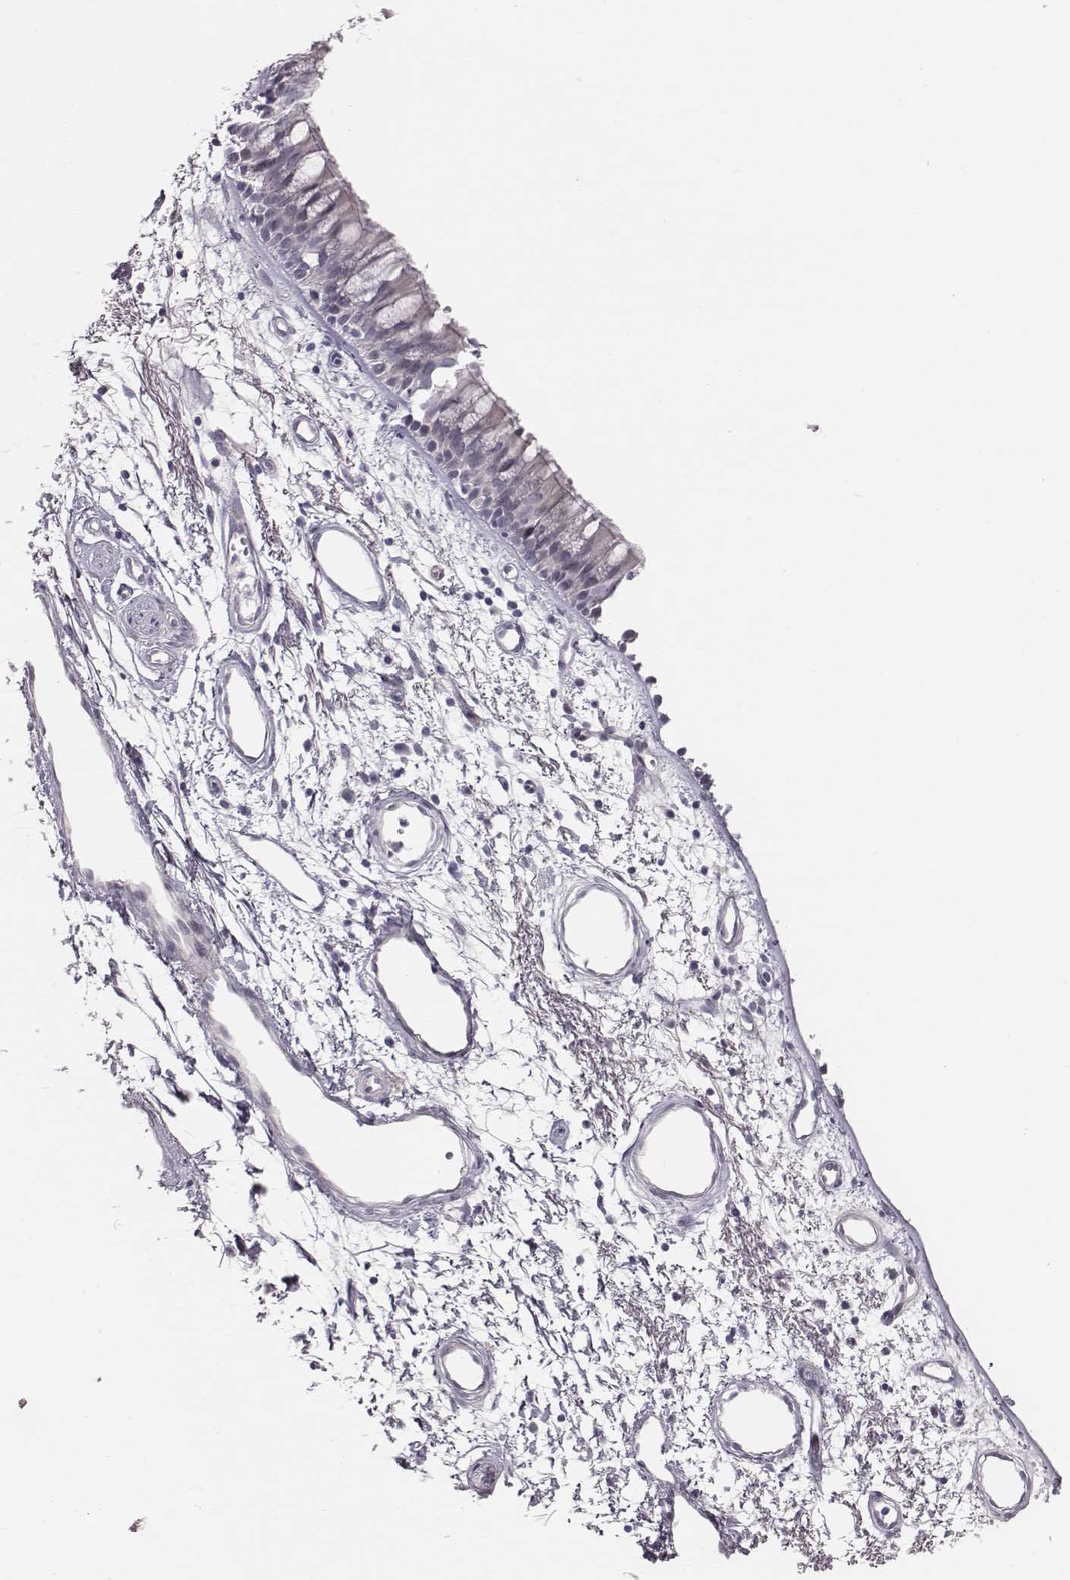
{"staining": {"intensity": "weak", "quantity": "<25%", "location": "cytoplasmic/membranous"}, "tissue": "bronchus", "cell_type": "Respiratory epithelial cells", "image_type": "normal", "snomed": [{"axis": "morphology", "description": "Normal tissue, NOS"}, {"axis": "morphology", "description": "Squamous cell carcinoma, NOS"}, {"axis": "topography", "description": "Cartilage tissue"}, {"axis": "topography", "description": "Bronchus"}, {"axis": "topography", "description": "Lung"}], "caption": "High power microscopy image of an immunohistochemistry micrograph of unremarkable bronchus, revealing no significant expression in respiratory epithelial cells.", "gene": "CACNG4", "patient": {"sex": "male", "age": 66}}